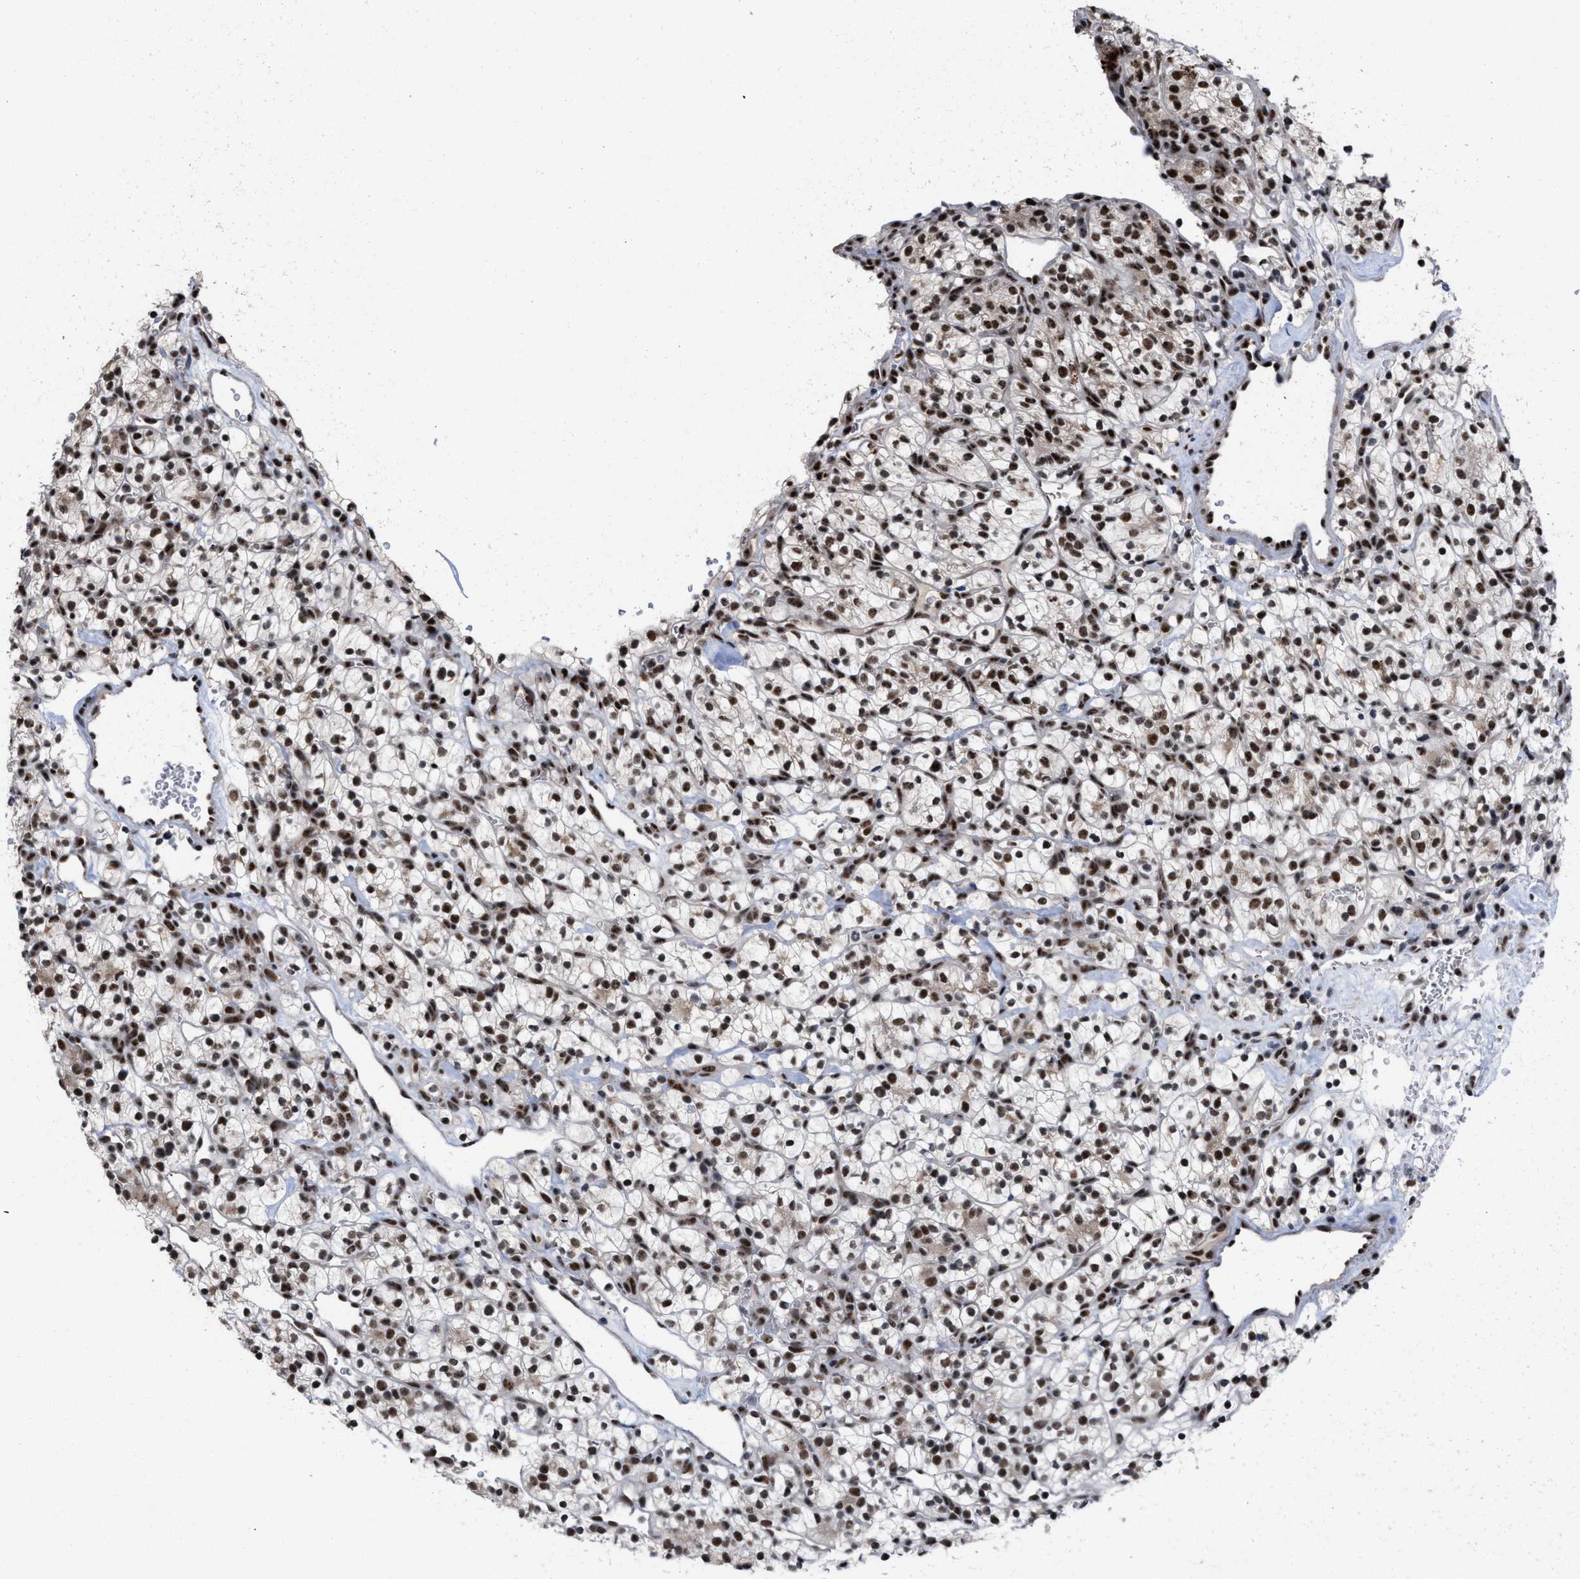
{"staining": {"intensity": "strong", "quantity": ">75%", "location": "nuclear"}, "tissue": "renal cancer", "cell_type": "Tumor cells", "image_type": "cancer", "snomed": [{"axis": "morphology", "description": "Adenocarcinoma, NOS"}, {"axis": "topography", "description": "Kidney"}], "caption": "Renal cancer (adenocarcinoma) stained with immunohistochemistry (IHC) reveals strong nuclear staining in about >75% of tumor cells.", "gene": "EIF4A3", "patient": {"sex": "female", "age": 57}}